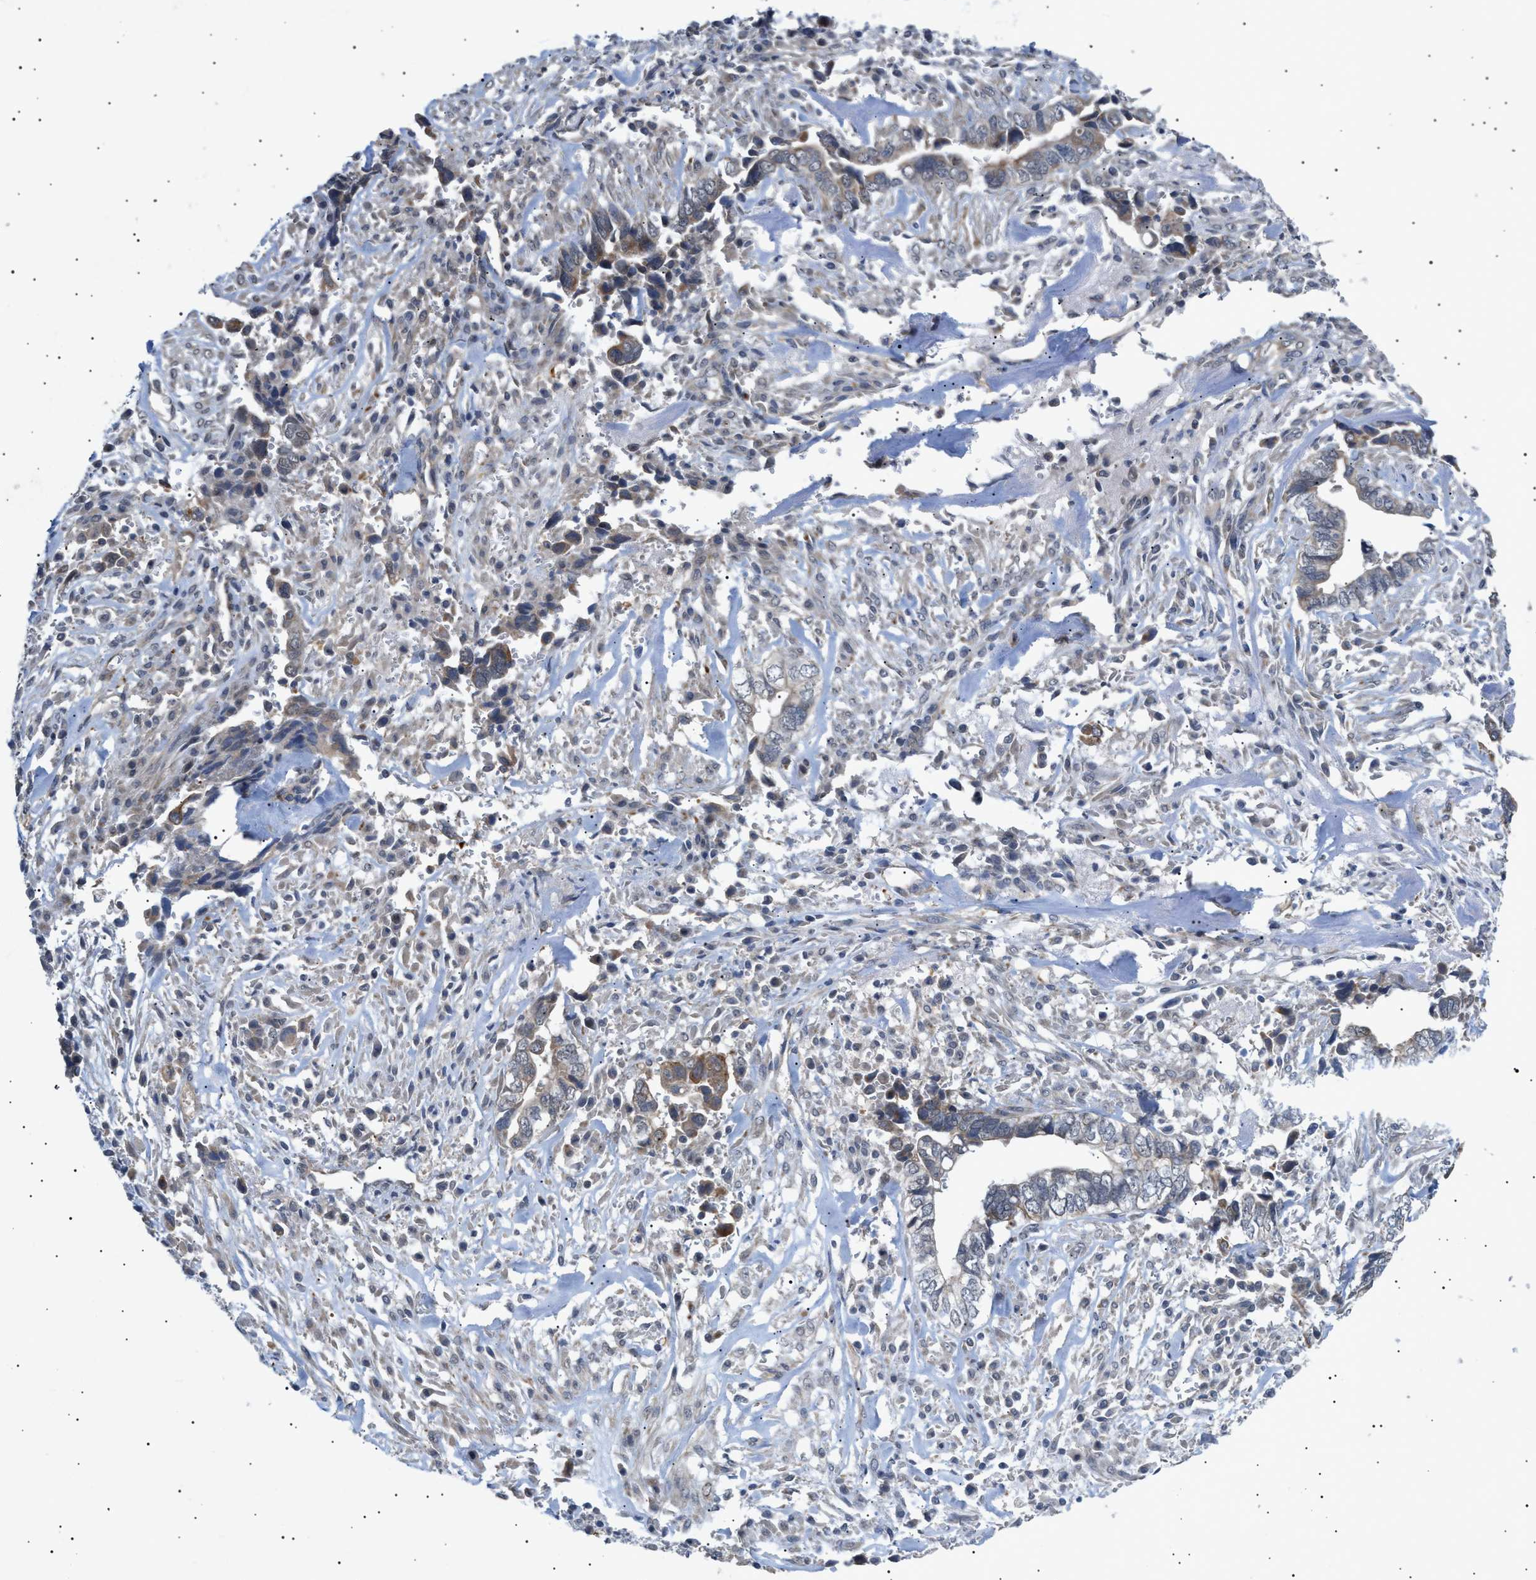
{"staining": {"intensity": "moderate", "quantity": "25%-75%", "location": "cytoplasmic/membranous"}, "tissue": "liver cancer", "cell_type": "Tumor cells", "image_type": "cancer", "snomed": [{"axis": "morphology", "description": "Cholangiocarcinoma"}, {"axis": "topography", "description": "Liver"}], "caption": "A medium amount of moderate cytoplasmic/membranous expression is appreciated in approximately 25%-75% of tumor cells in liver cancer (cholangiocarcinoma) tissue.", "gene": "SIRT5", "patient": {"sex": "female", "age": 79}}